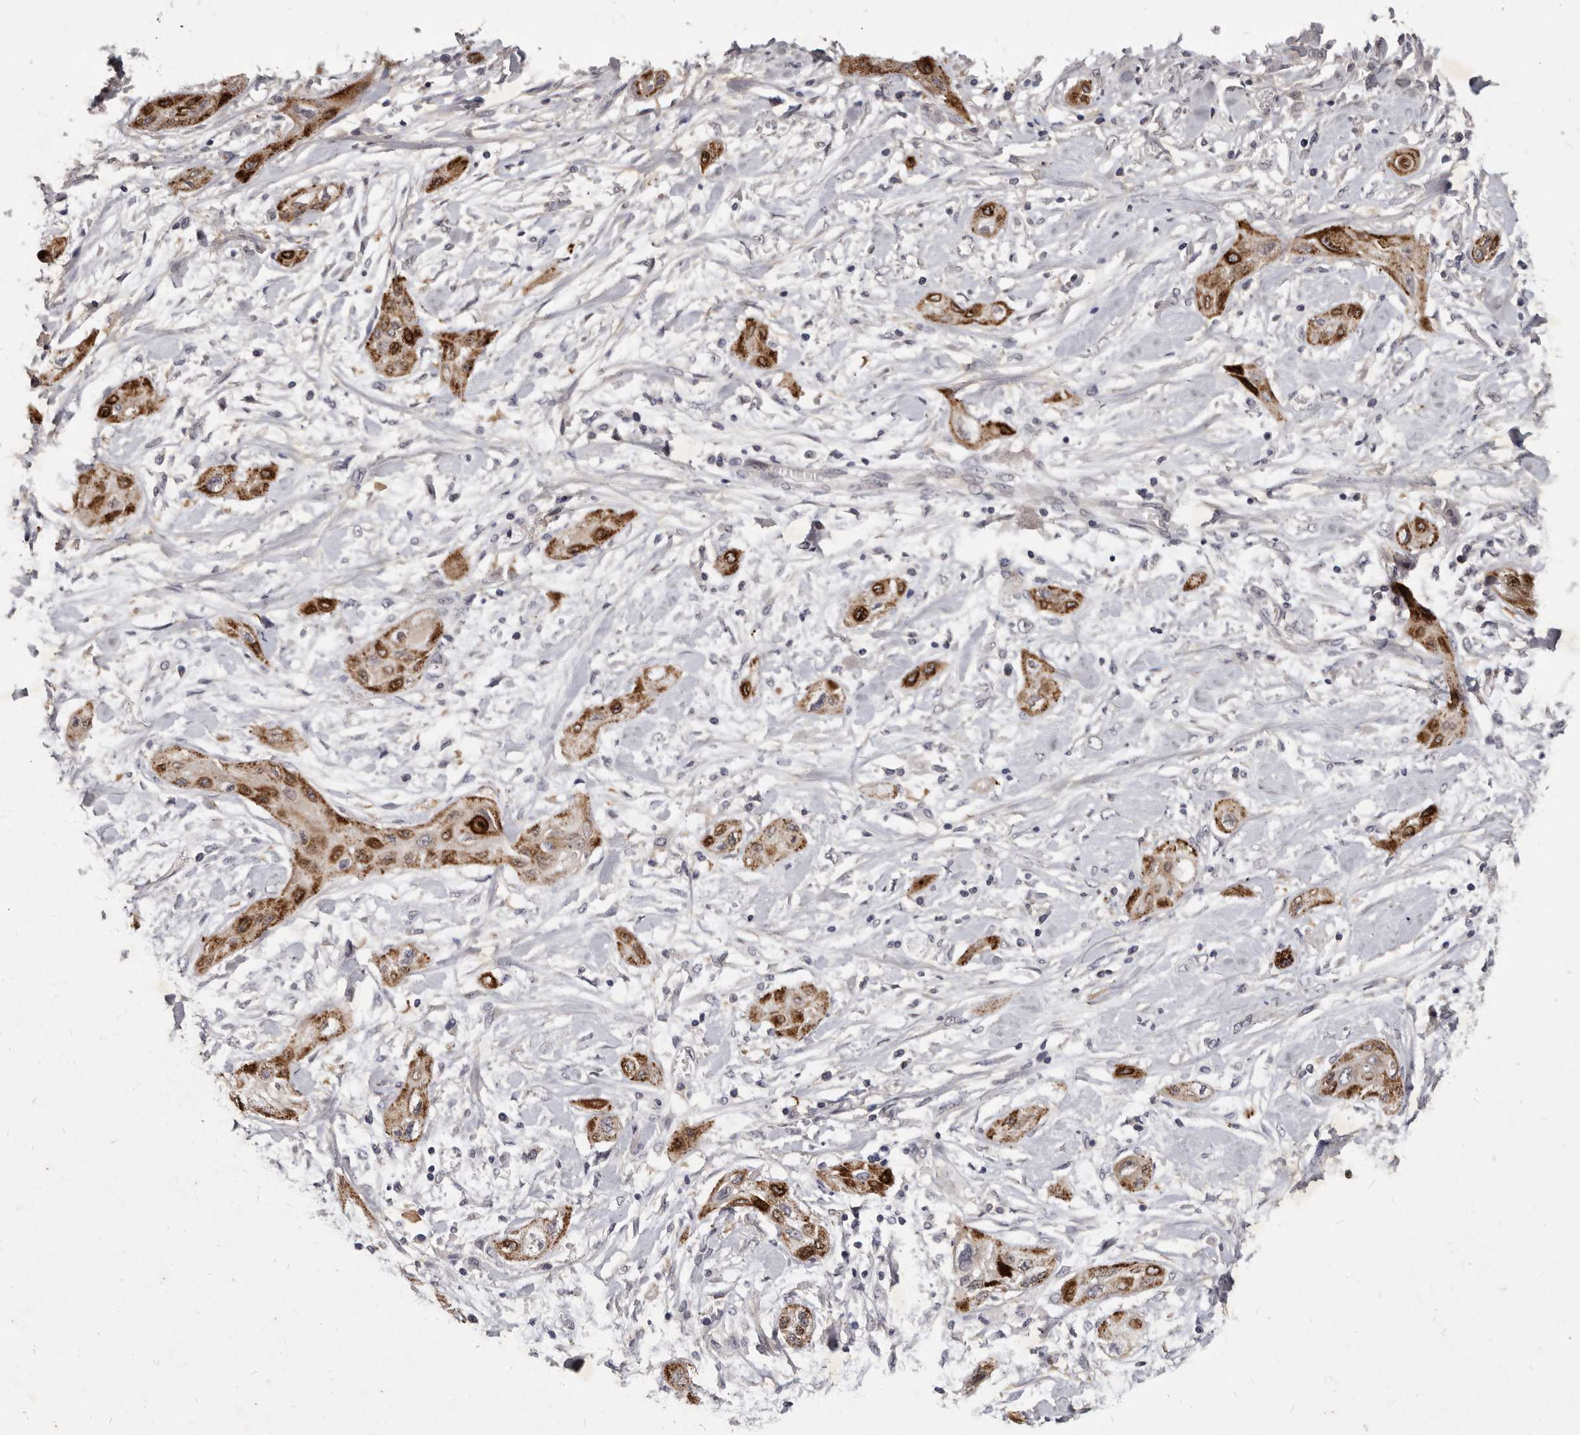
{"staining": {"intensity": "moderate", "quantity": ">75%", "location": "cytoplasmic/membranous"}, "tissue": "lung cancer", "cell_type": "Tumor cells", "image_type": "cancer", "snomed": [{"axis": "morphology", "description": "Squamous cell carcinoma, NOS"}, {"axis": "topography", "description": "Lung"}], "caption": "Immunohistochemical staining of human squamous cell carcinoma (lung) displays moderate cytoplasmic/membranous protein expression in about >75% of tumor cells.", "gene": "SLC22A1", "patient": {"sex": "female", "age": 47}}